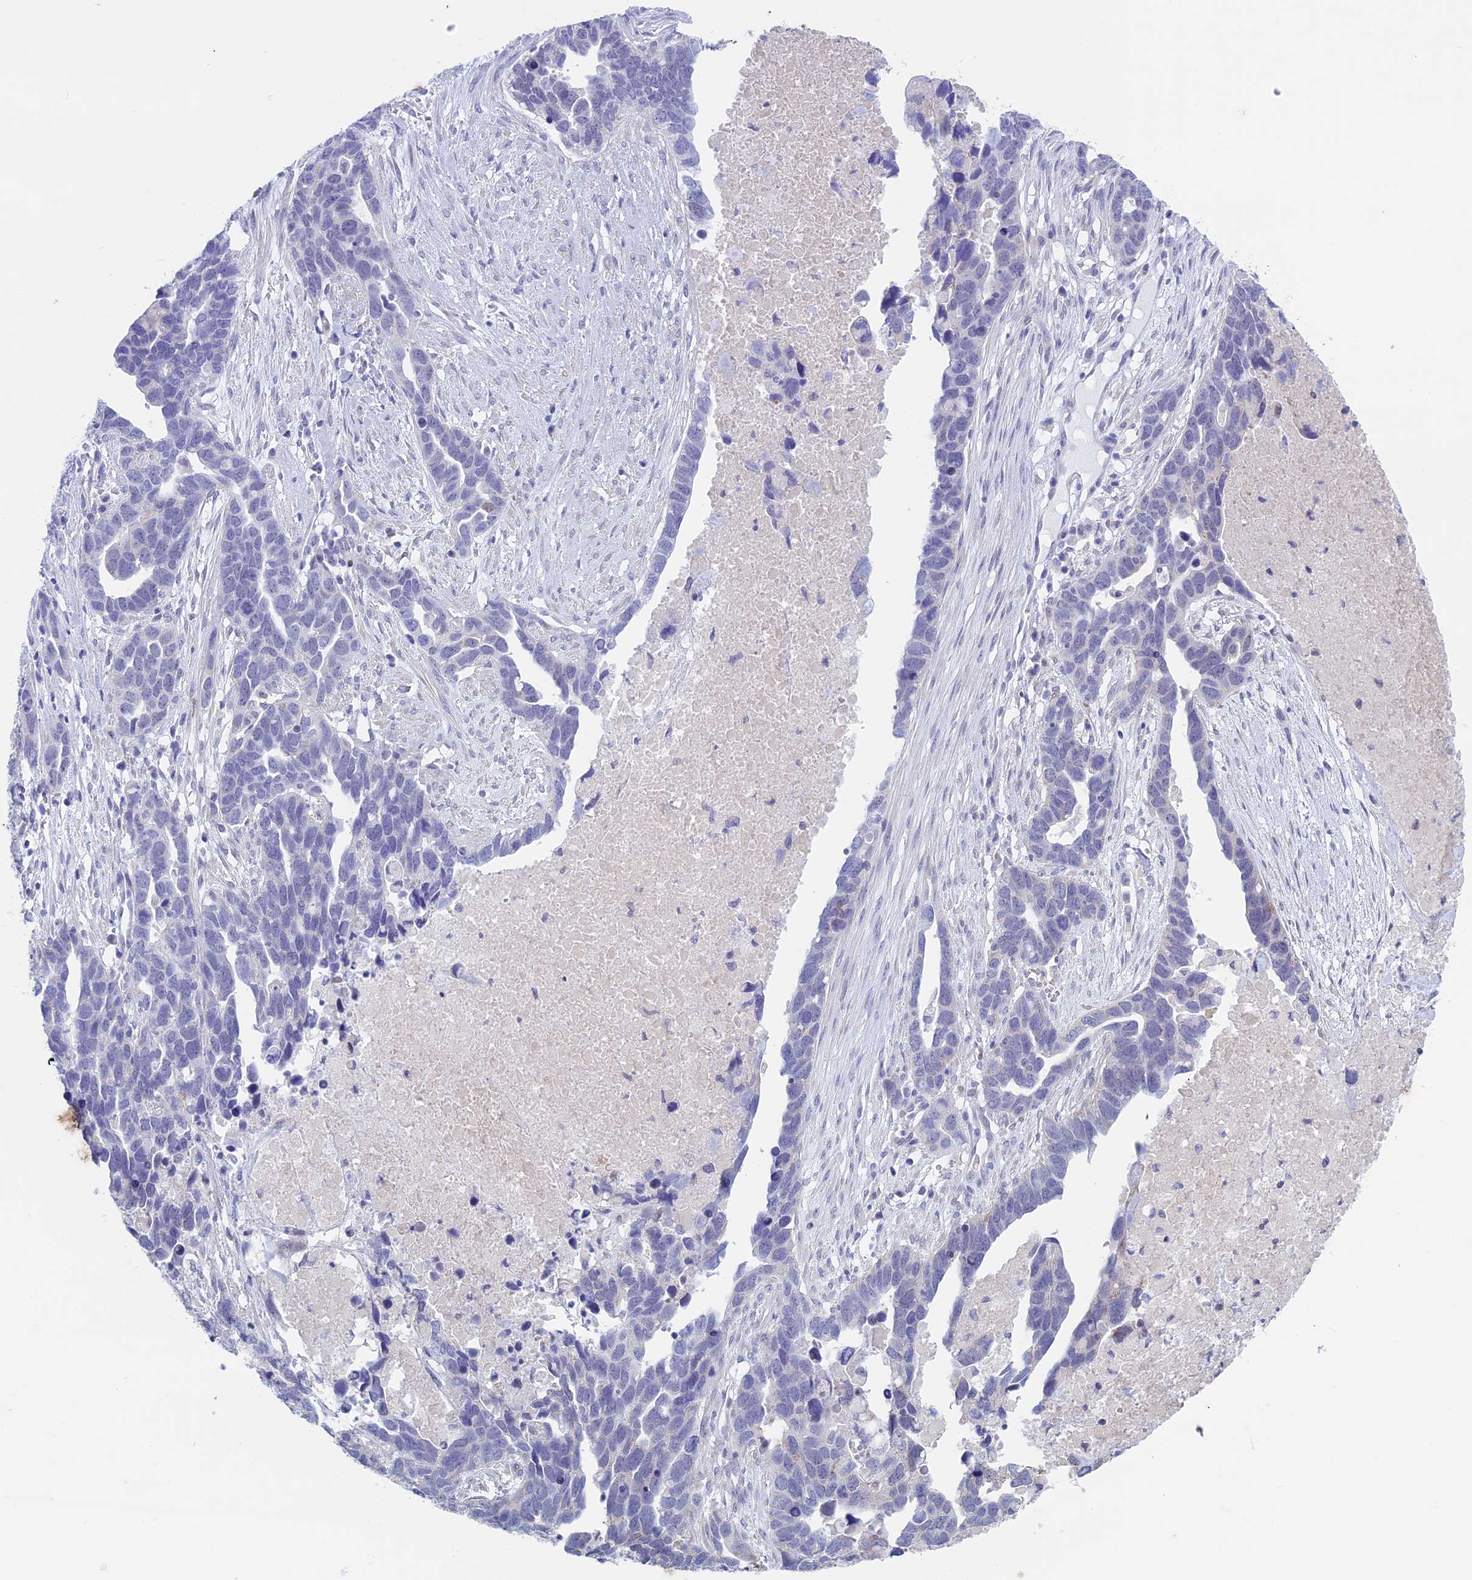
{"staining": {"intensity": "negative", "quantity": "none", "location": "none"}, "tissue": "ovarian cancer", "cell_type": "Tumor cells", "image_type": "cancer", "snomed": [{"axis": "morphology", "description": "Cystadenocarcinoma, serous, NOS"}, {"axis": "topography", "description": "Ovary"}], "caption": "Tumor cells show no significant staining in ovarian cancer (serous cystadenocarcinoma).", "gene": "LHFPL2", "patient": {"sex": "female", "age": 54}}